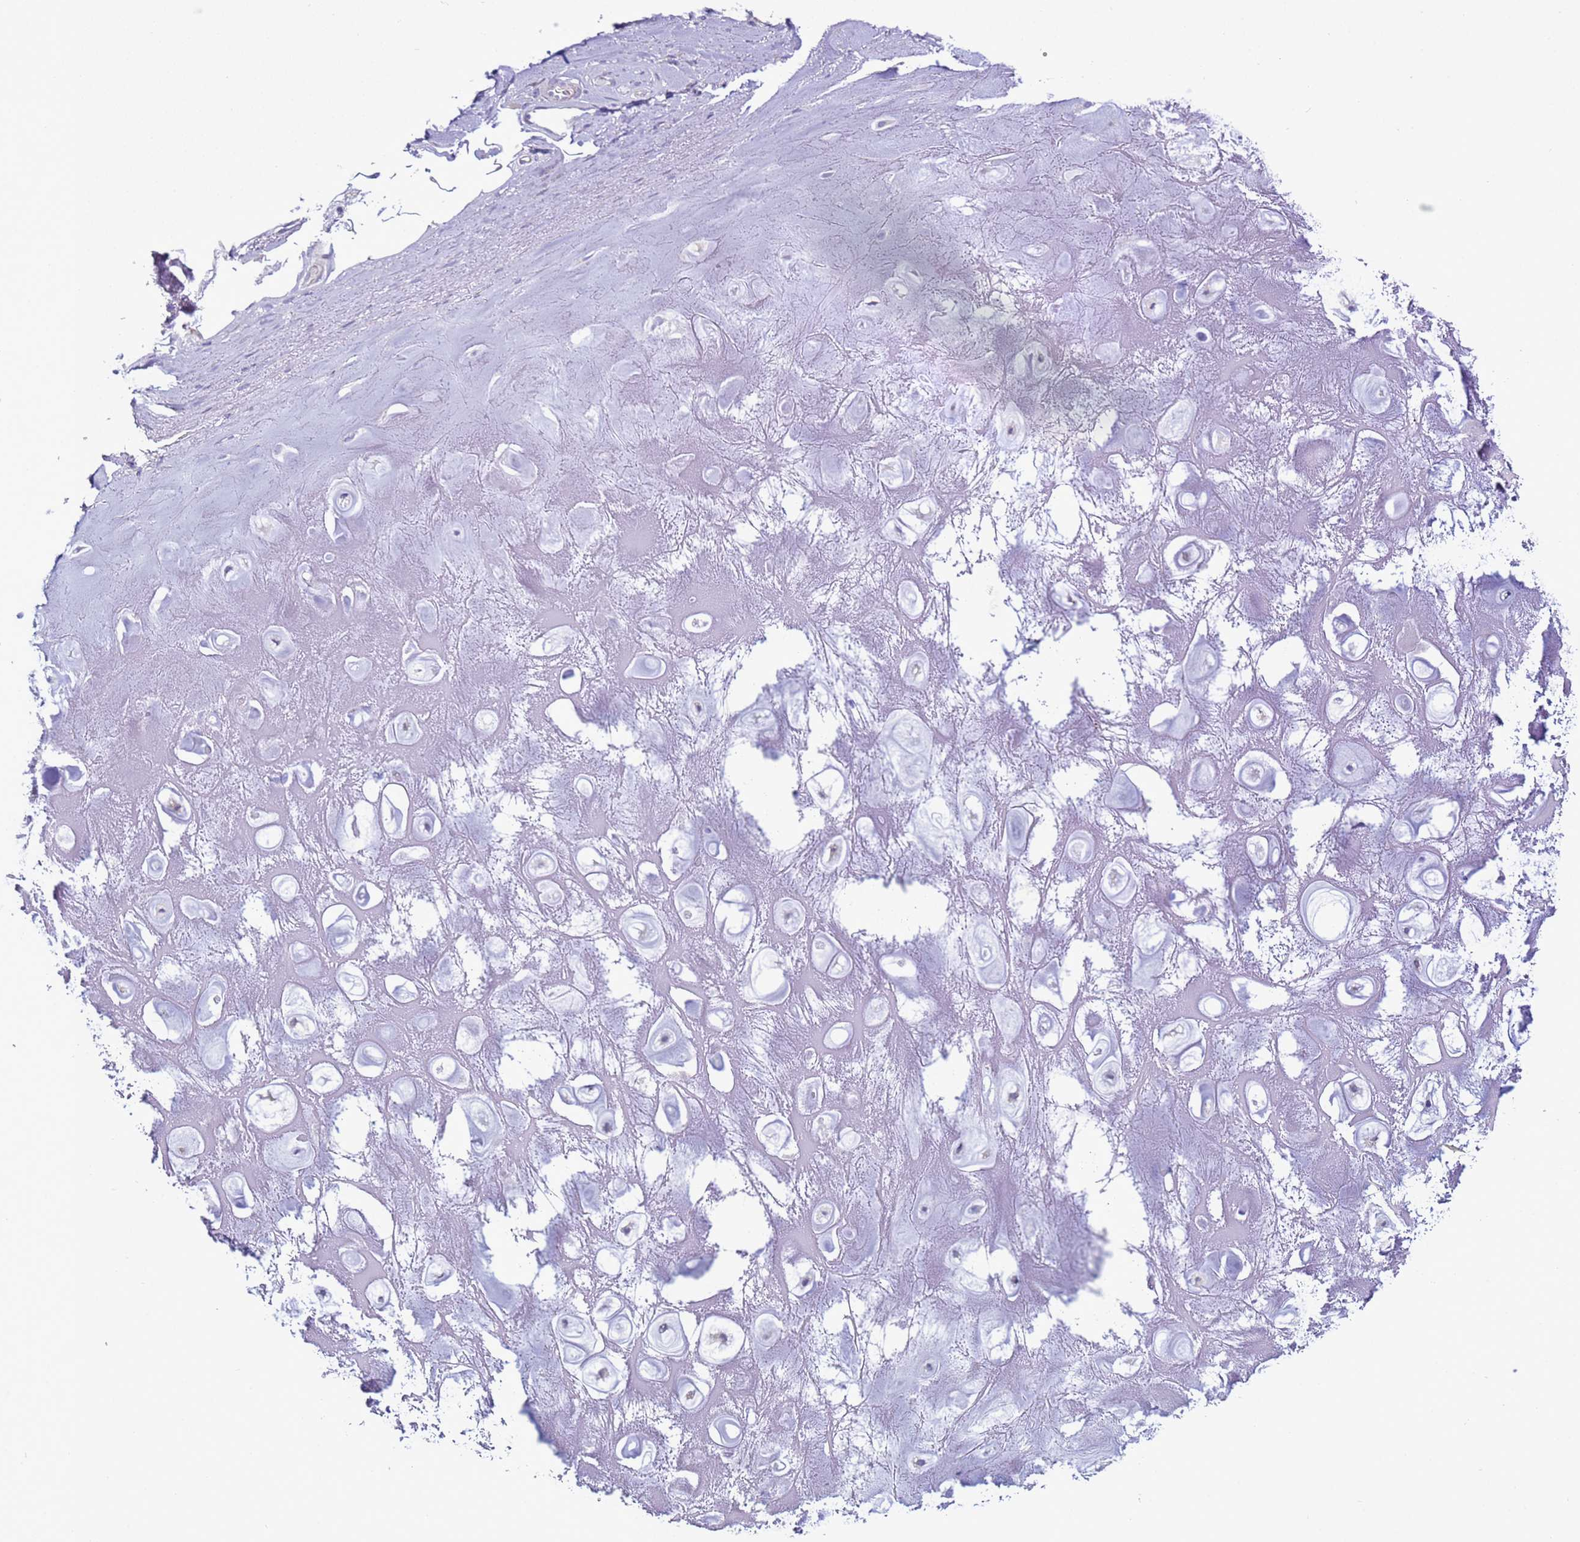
{"staining": {"intensity": "negative", "quantity": "none", "location": "none"}, "tissue": "adipose tissue", "cell_type": "Adipocytes", "image_type": "normal", "snomed": [{"axis": "morphology", "description": "Normal tissue, NOS"}, {"axis": "topography", "description": "Cartilage tissue"}], "caption": "Immunohistochemistry (IHC) of normal human adipose tissue displays no positivity in adipocytes. The staining is performed using DAB (3,3'-diaminobenzidine) brown chromogen with nuclei counter-stained in using hematoxylin.", "gene": "ABHD17B", "patient": {"sex": "male", "age": 81}}